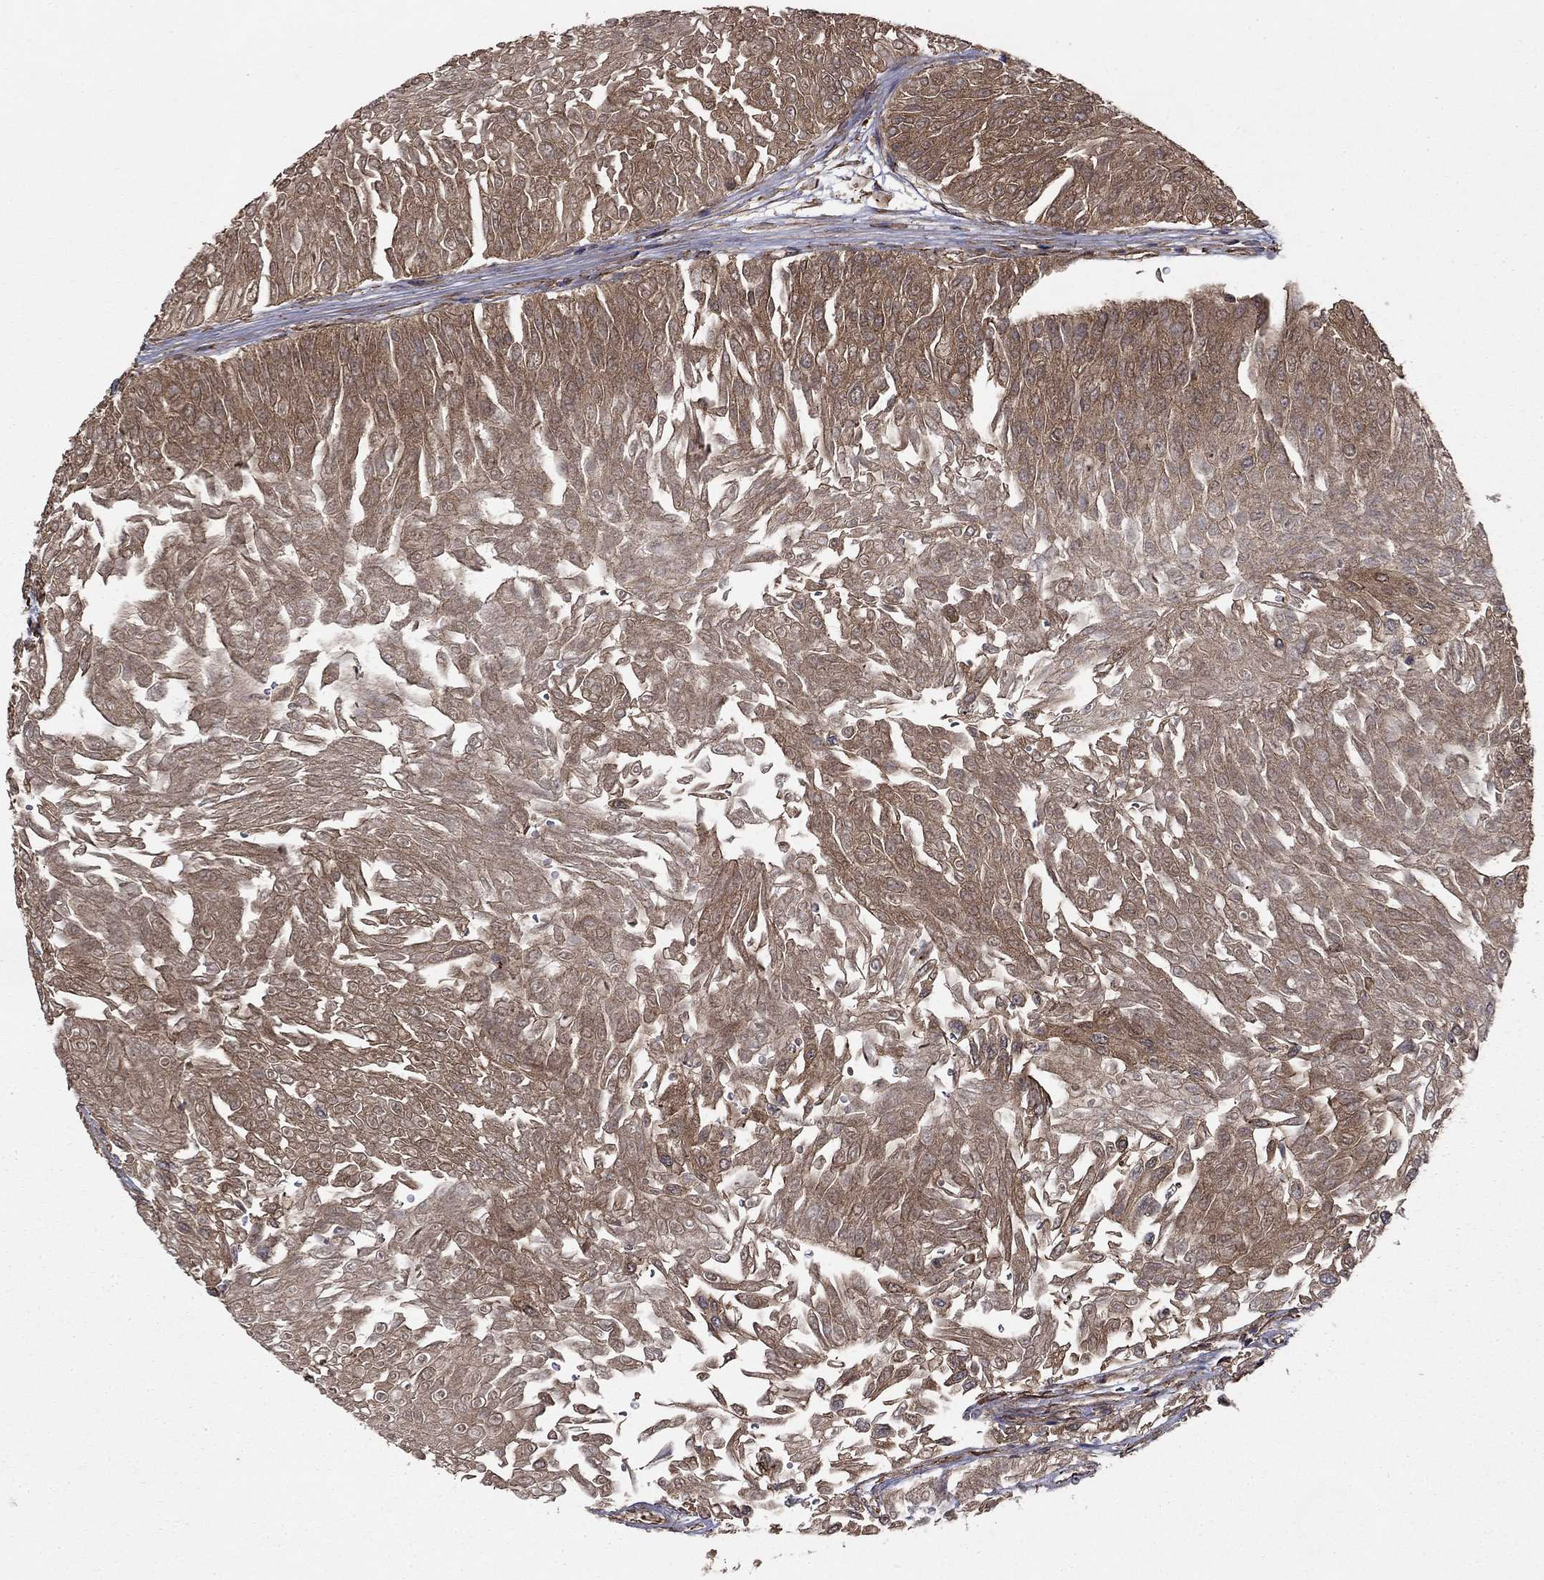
{"staining": {"intensity": "moderate", "quantity": "25%-75%", "location": "cytoplasmic/membranous"}, "tissue": "urothelial cancer", "cell_type": "Tumor cells", "image_type": "cancer", "snomed": [{"axis": "morphology", "description": "Urothelial carcinoma, Low grade"}, {"axis": "topography", "description": "Urinary bladder"}], "caption": "Immunohistochemistry (DAB (3,3'-diaminobenzidine)) staining of human urothelial cancer shows moderate cytoplasmic/membranous protein positivity in approximately 25%-75% of tumor cells. (DAB IHC, brown staining for protein, blue staining for nuclei).", "gene": "BABAM2", "patient": {"sex": "male", "age": 67}}